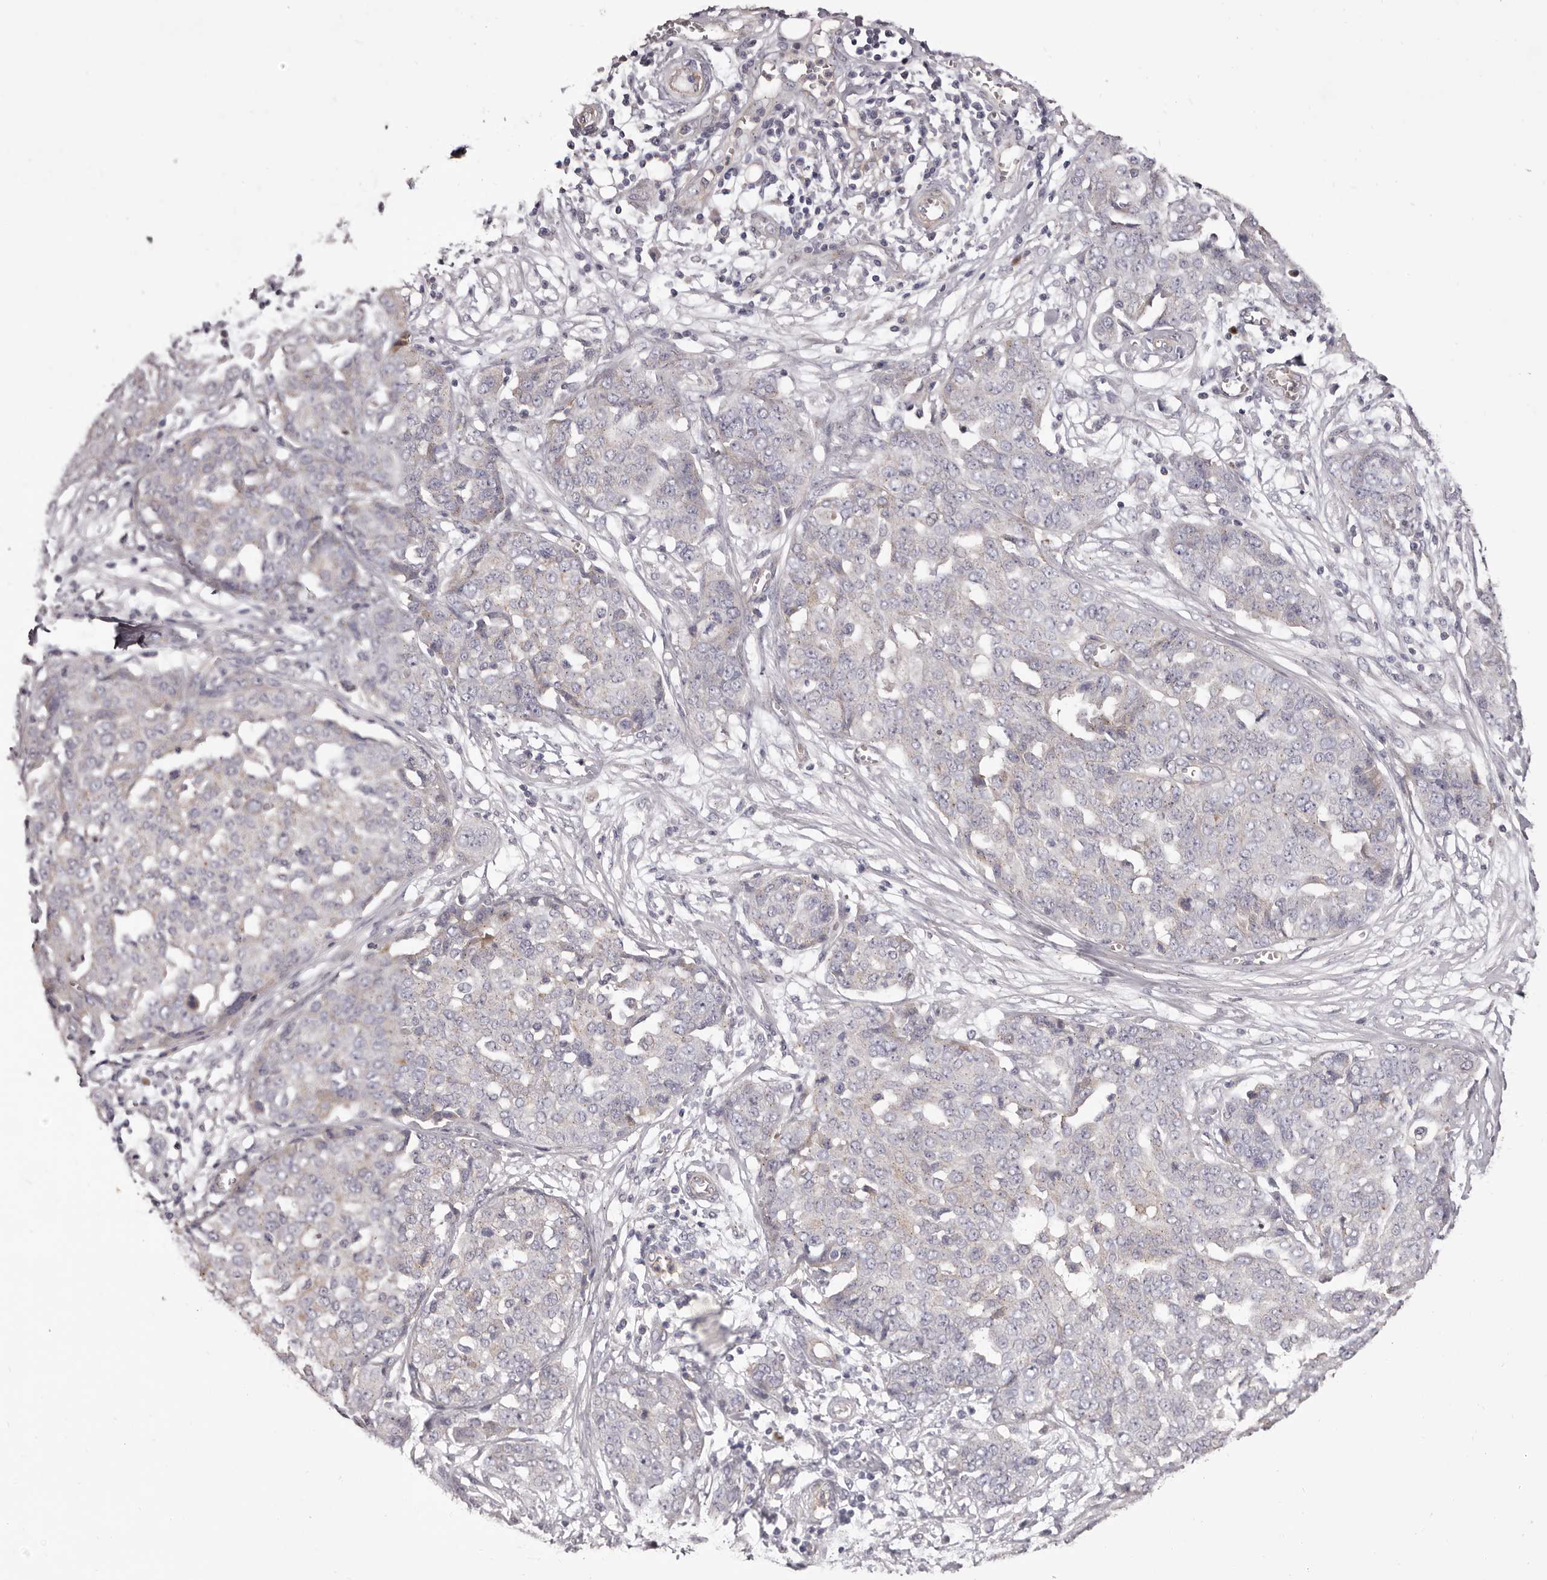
{"staining": {"intensity": "weak", "quantity": "<25%", "location": "cytoplasmic/membranous"}, "tissue": "ovarian cancer", "cell_type": "Tumor cells", "image_type": "cancer", "snomed": [{"axis": "morphology", "description": "Cystadenocarcinoma, serous, NOS"}, {"axis": "topography", "description": "Soft tissue"}, {"axis": "topography", "description": "Ovary"}], "caption": "Ovarian cancer was stained to show a protein in brown. There is no significant positivity in tumor cells.", "gene": "PEG10", "patient": {"sex": "female", "age": 57}}